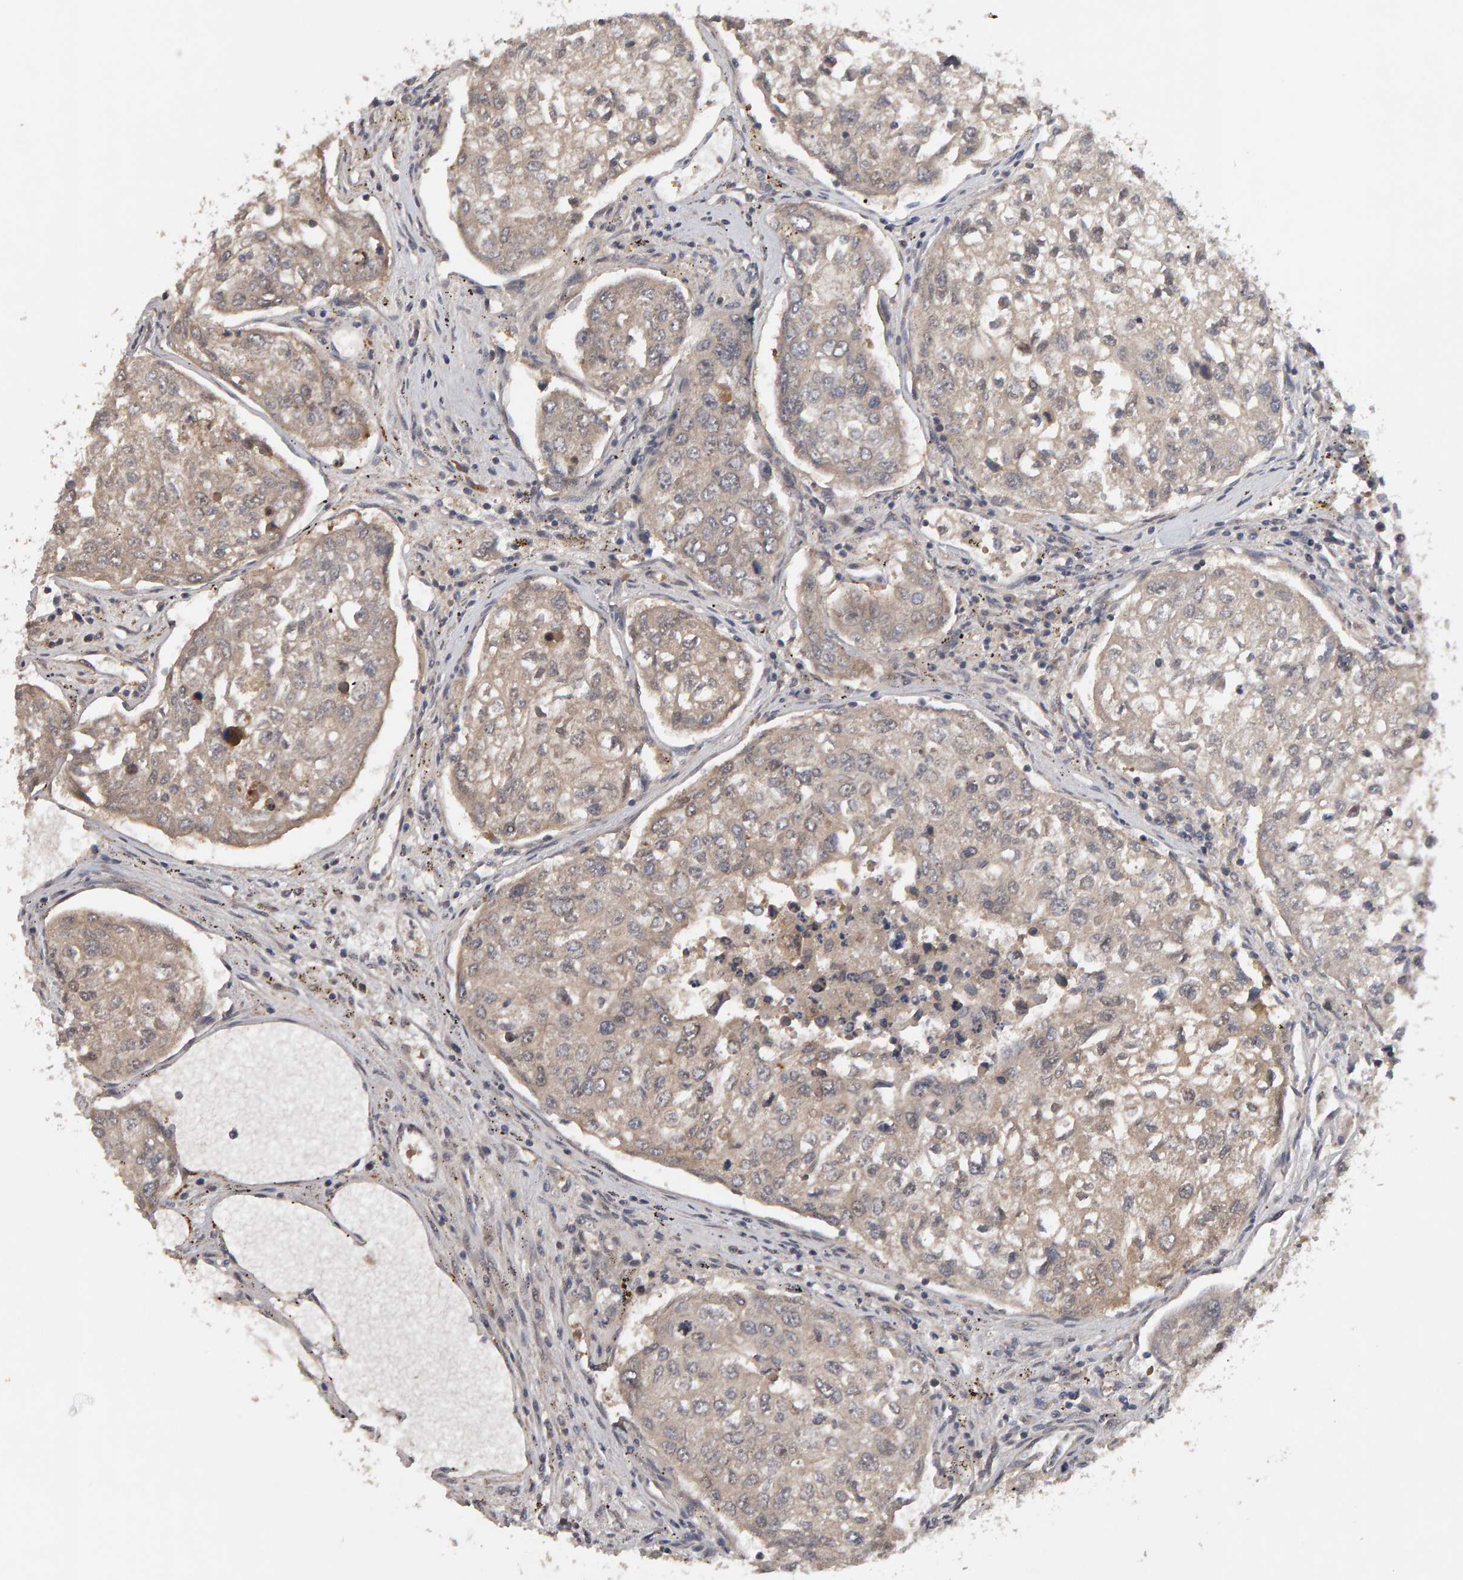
{"staining": {"intensity": "weak", "quantity": ">75%", "location": "cytoplasmic/membranous"}, "tissue": "urothelial cancer", "cell_type": "Tumor cells", "image_type": "cancer", "snomed": [{"axis": "morphology", "description": "Urothelial carcinoma, High grade"}, {"axis": "topography", "description": "Lymph node"}, {"axis": "topography", "description": "Urinary bladder"}], "caption": "A histopathology image showing weak cytoplasmic/membranous expression in approximately >75% of tumor cells in urothelial cancer, as visualized by brown immunohistochemical staining.", "gene": "CDCA5", "patient": {"sex": "male", "age": 51}}